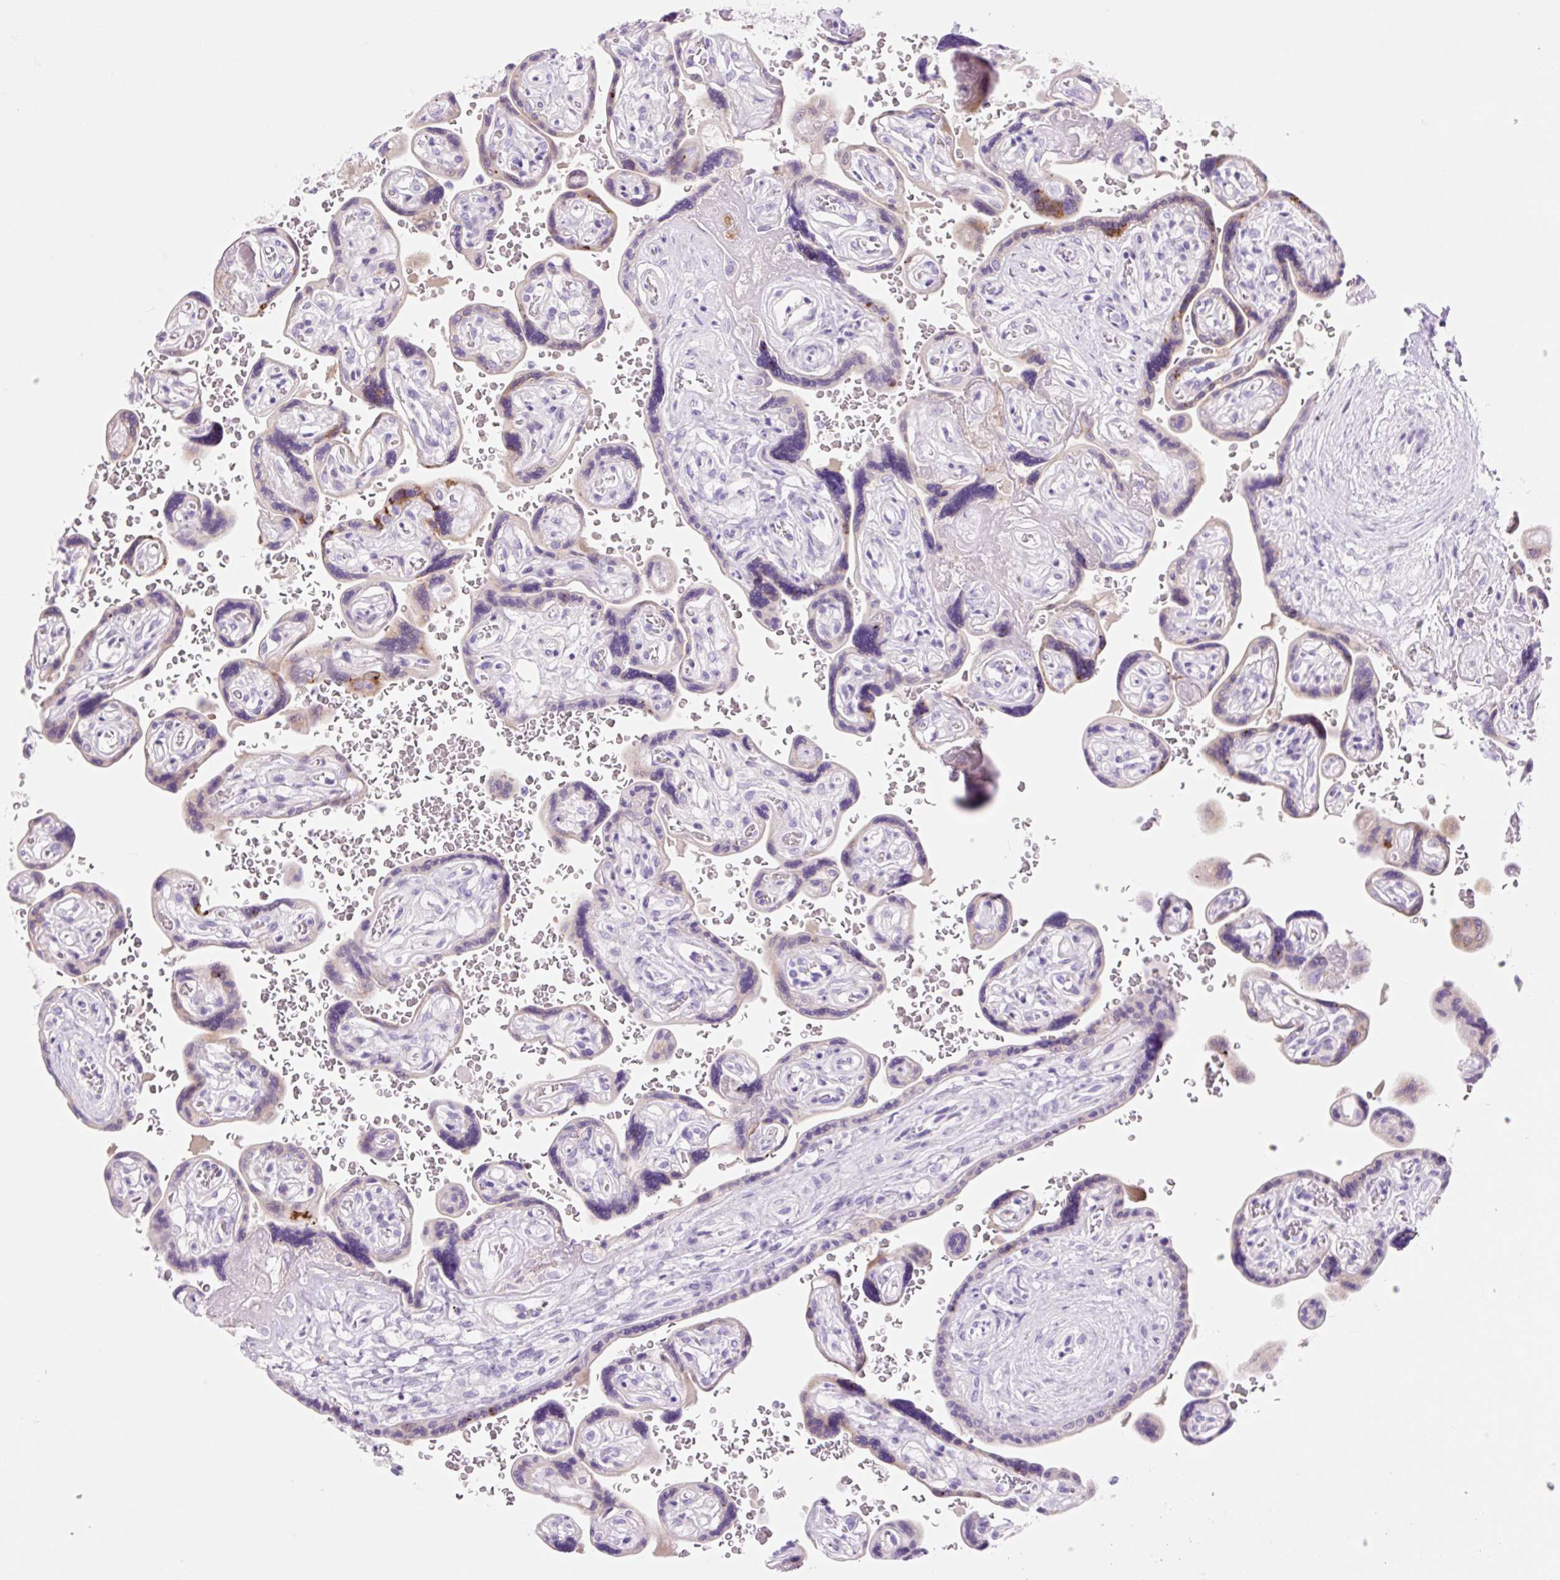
{"staining": {"intensity": "moderate", "quantity": "<25%", "location": "cytoplasmic/membranous,nuclear"}, "tissue": "placenta", "cell_type": "Trophoblastic cells", "image_type": "normal", "snomed": [{"axis": "morphology", "description": "Normal tissue, NOS"}, {"axis": "topography", "description": "Placenta"}], "caption": "DAB (3,3'-diaminobenzidine) immunohistochemical staining of normal human placenta shows moderate cytoplasmic/membranous,nuclear protein staining in about <25% of trophoblastic cells. Ihc stains the protein in brown and the nuclei are stained blue.", "gene": "ZNF121", "patient": {"sex": "female", "age": 32}}